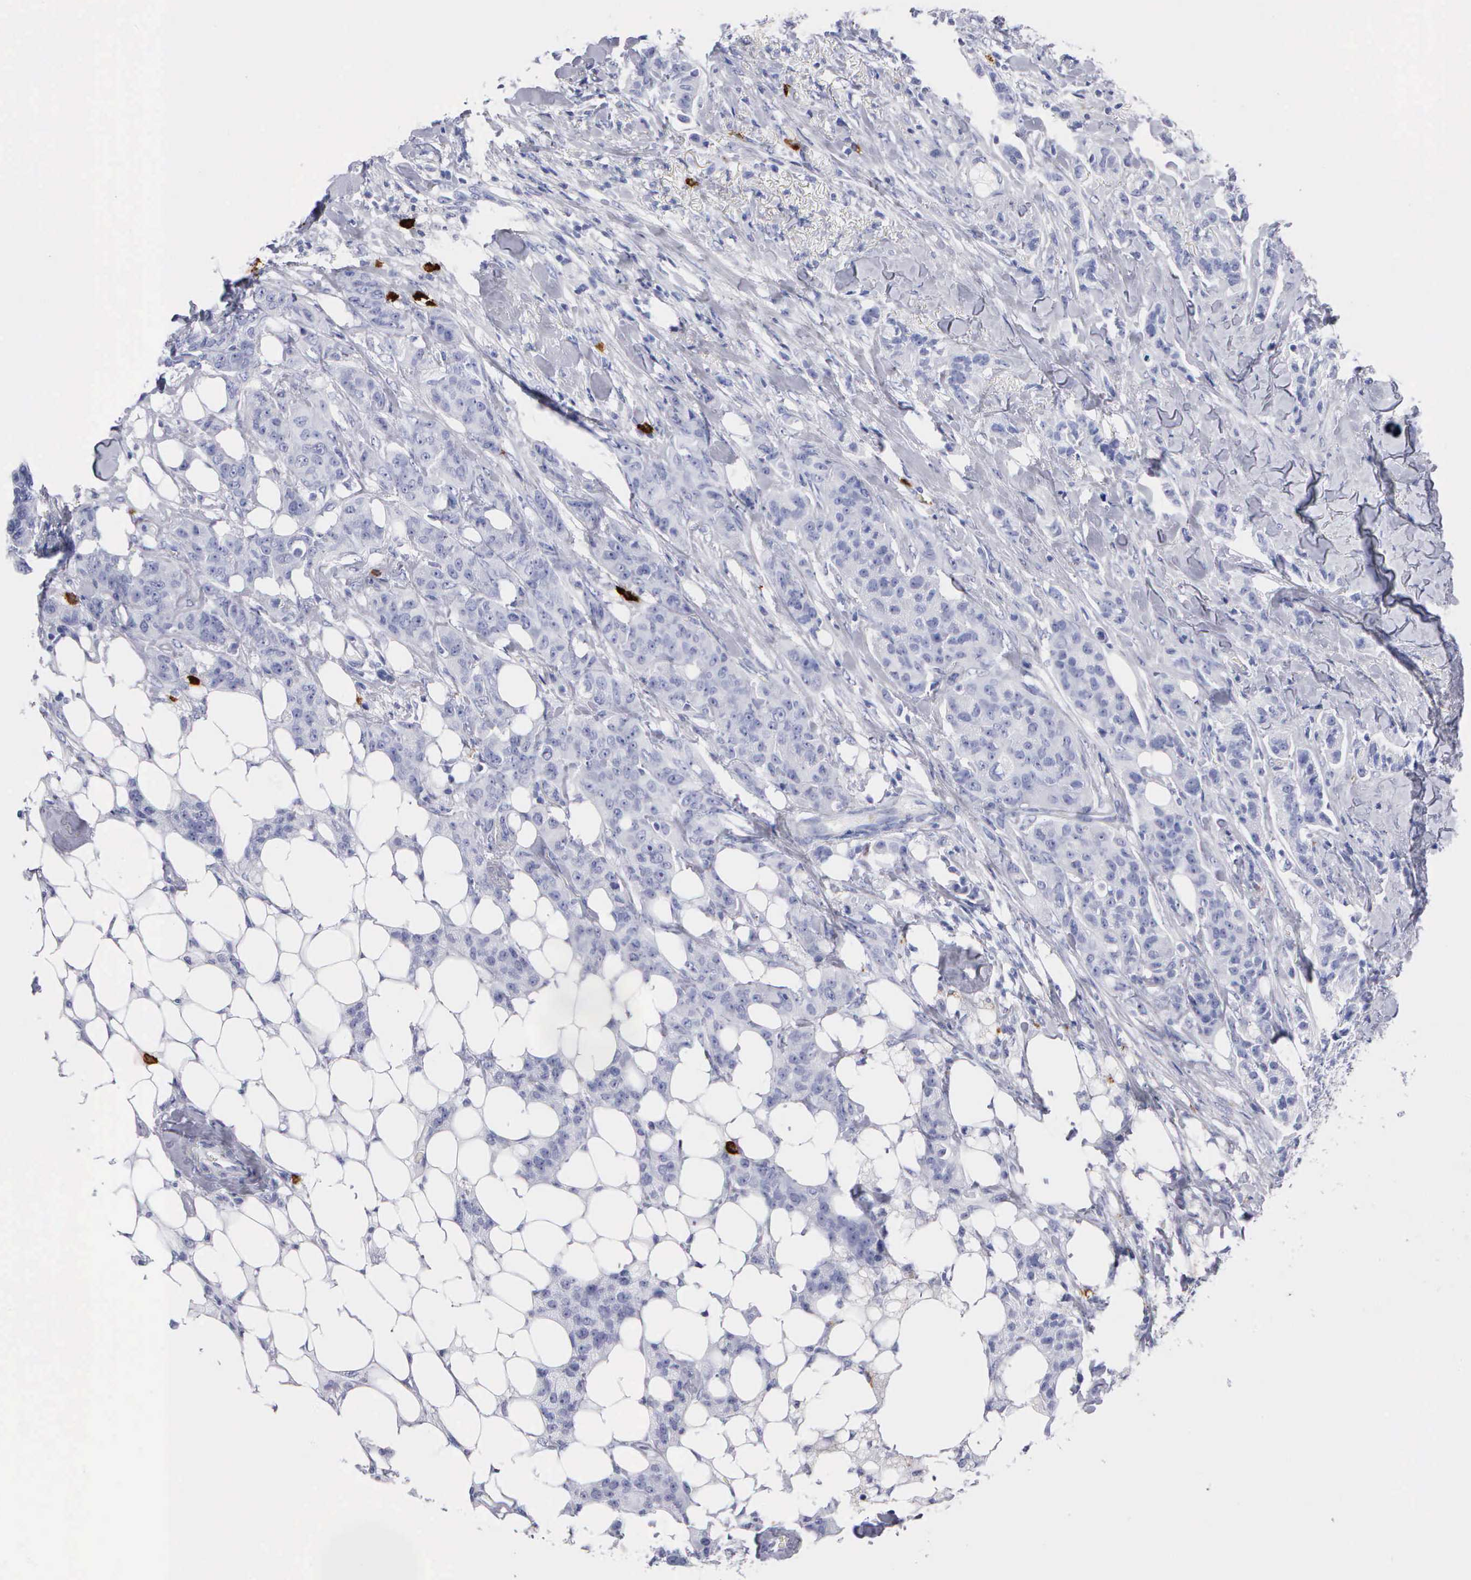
{"staining": {"intensity": "negative", "quantity": "none", "location": "none"}, "tissue": "breast cancer", "cell_type": "Tumor cells", "image_type": "cancer", "snomed": [{"axis": "morphology", "description": "Duct carcinoma"}, {"axis": "topography", "description": "Breast"}], "caption": "DAB immunohistochemical staining of breast cancer (infiltrating ductal carcinoma) exhibits no significant positivity in tumor cells. (IHC, brightfield microscopy, high magnification).", "gene": "CTSG", "patient": {"sex": "female", "age": 40}}